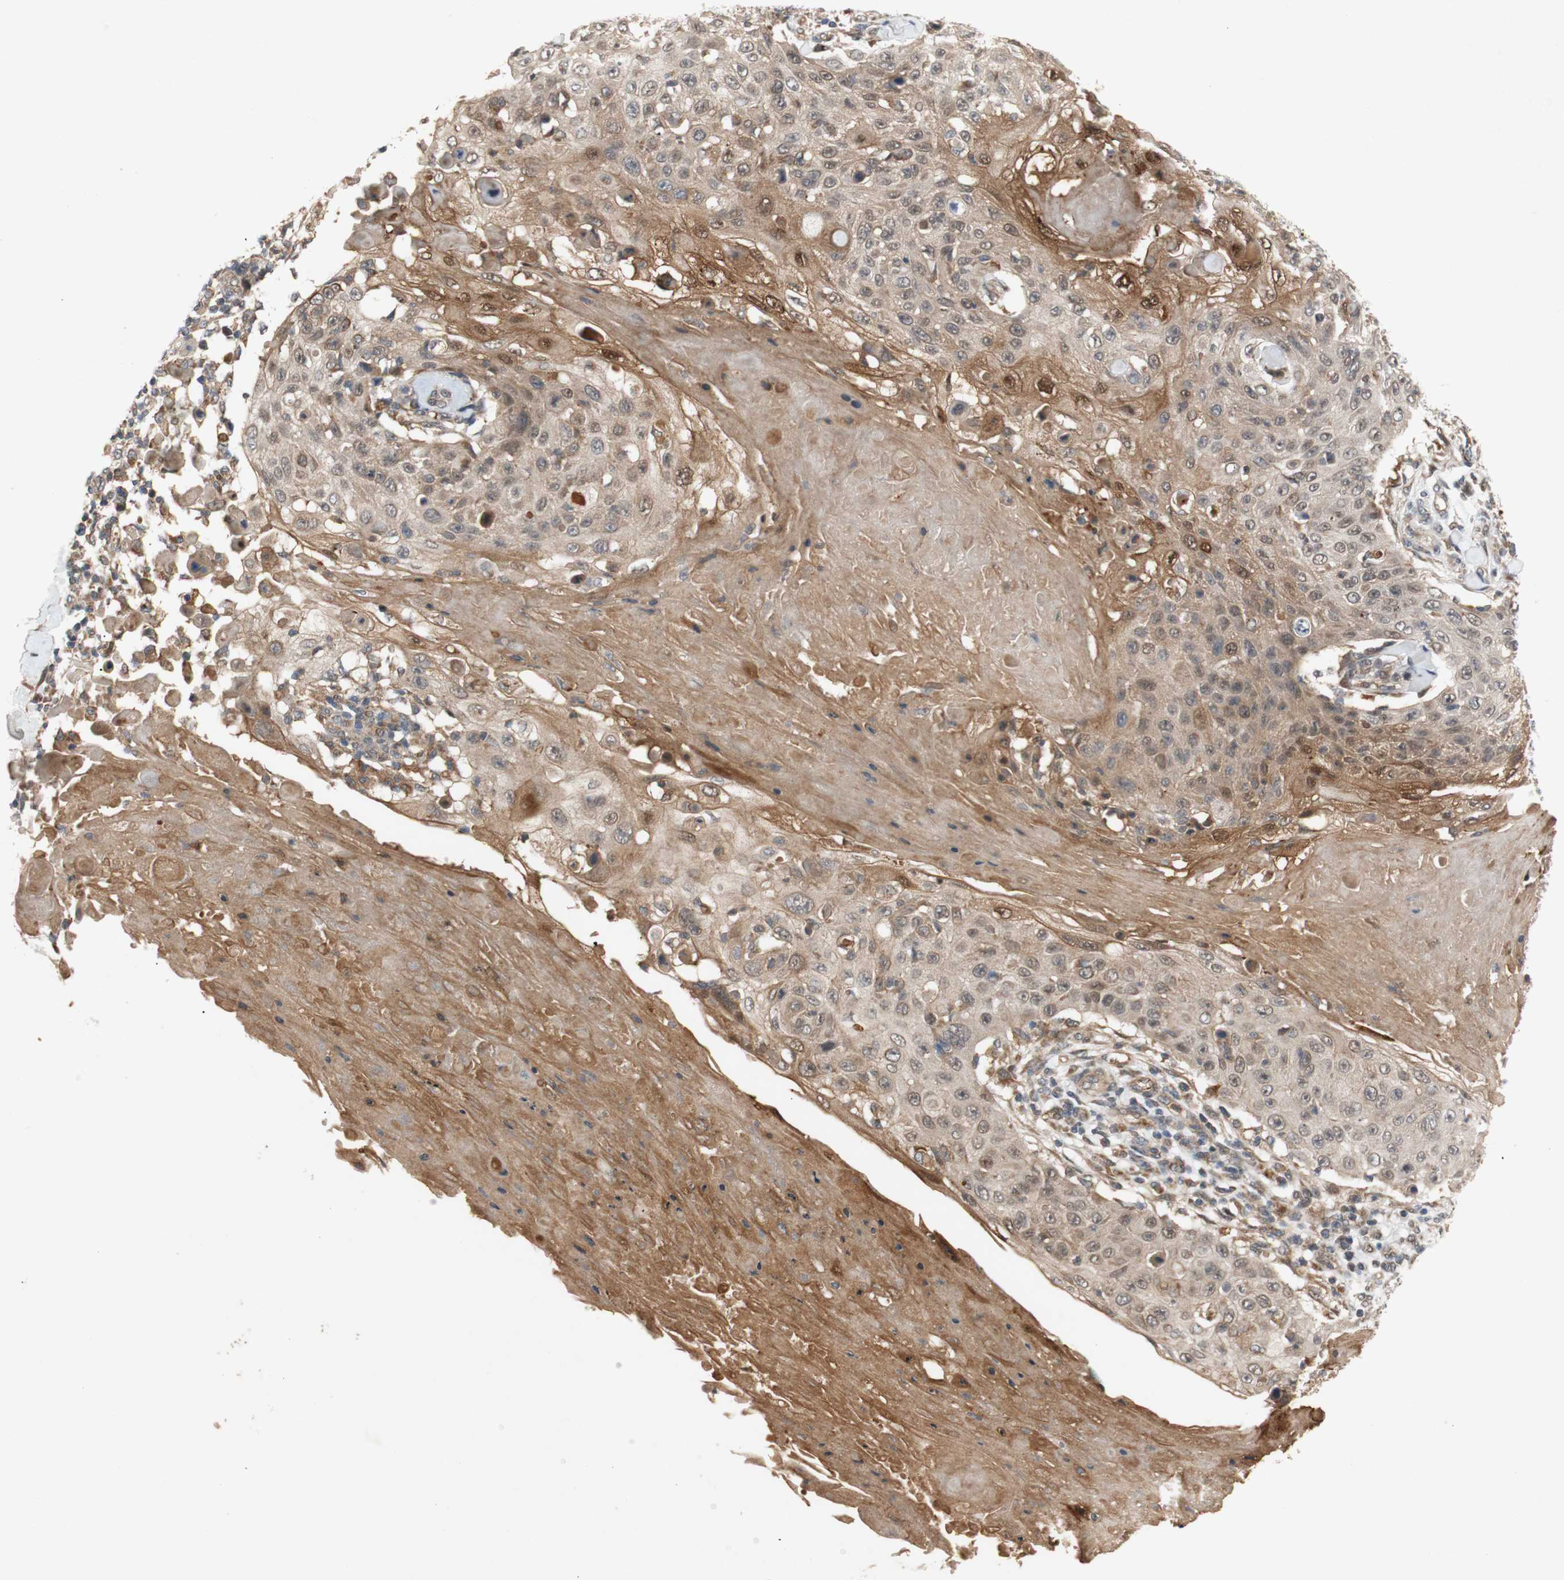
{"staining": {"intensity": "moderate", "quantity": ">75%", "location": "cytoplasmic/membranous"}, "tissue": "skin cancer", "cell_type": "Tumor cells", "image_type": "cancer", "snomed": [{"axis": "morphology", "description": "Squamous cell carcinoma, NOS"}, {"axis": "topography", "description": "Skin"}], "caption": "Moderate cytoplasmic/membranous protein staining is appreciated in about >75% of tumor cells in skin squamous cell carcinoma. Using DAB (3,3'-diaminobenzidine) (brown) and hematoxylin (blue) stains, captured at high magnification using brightfield microscopy.", "gene": "PKN1", "patient": {"sex": "male", "age": 86}}